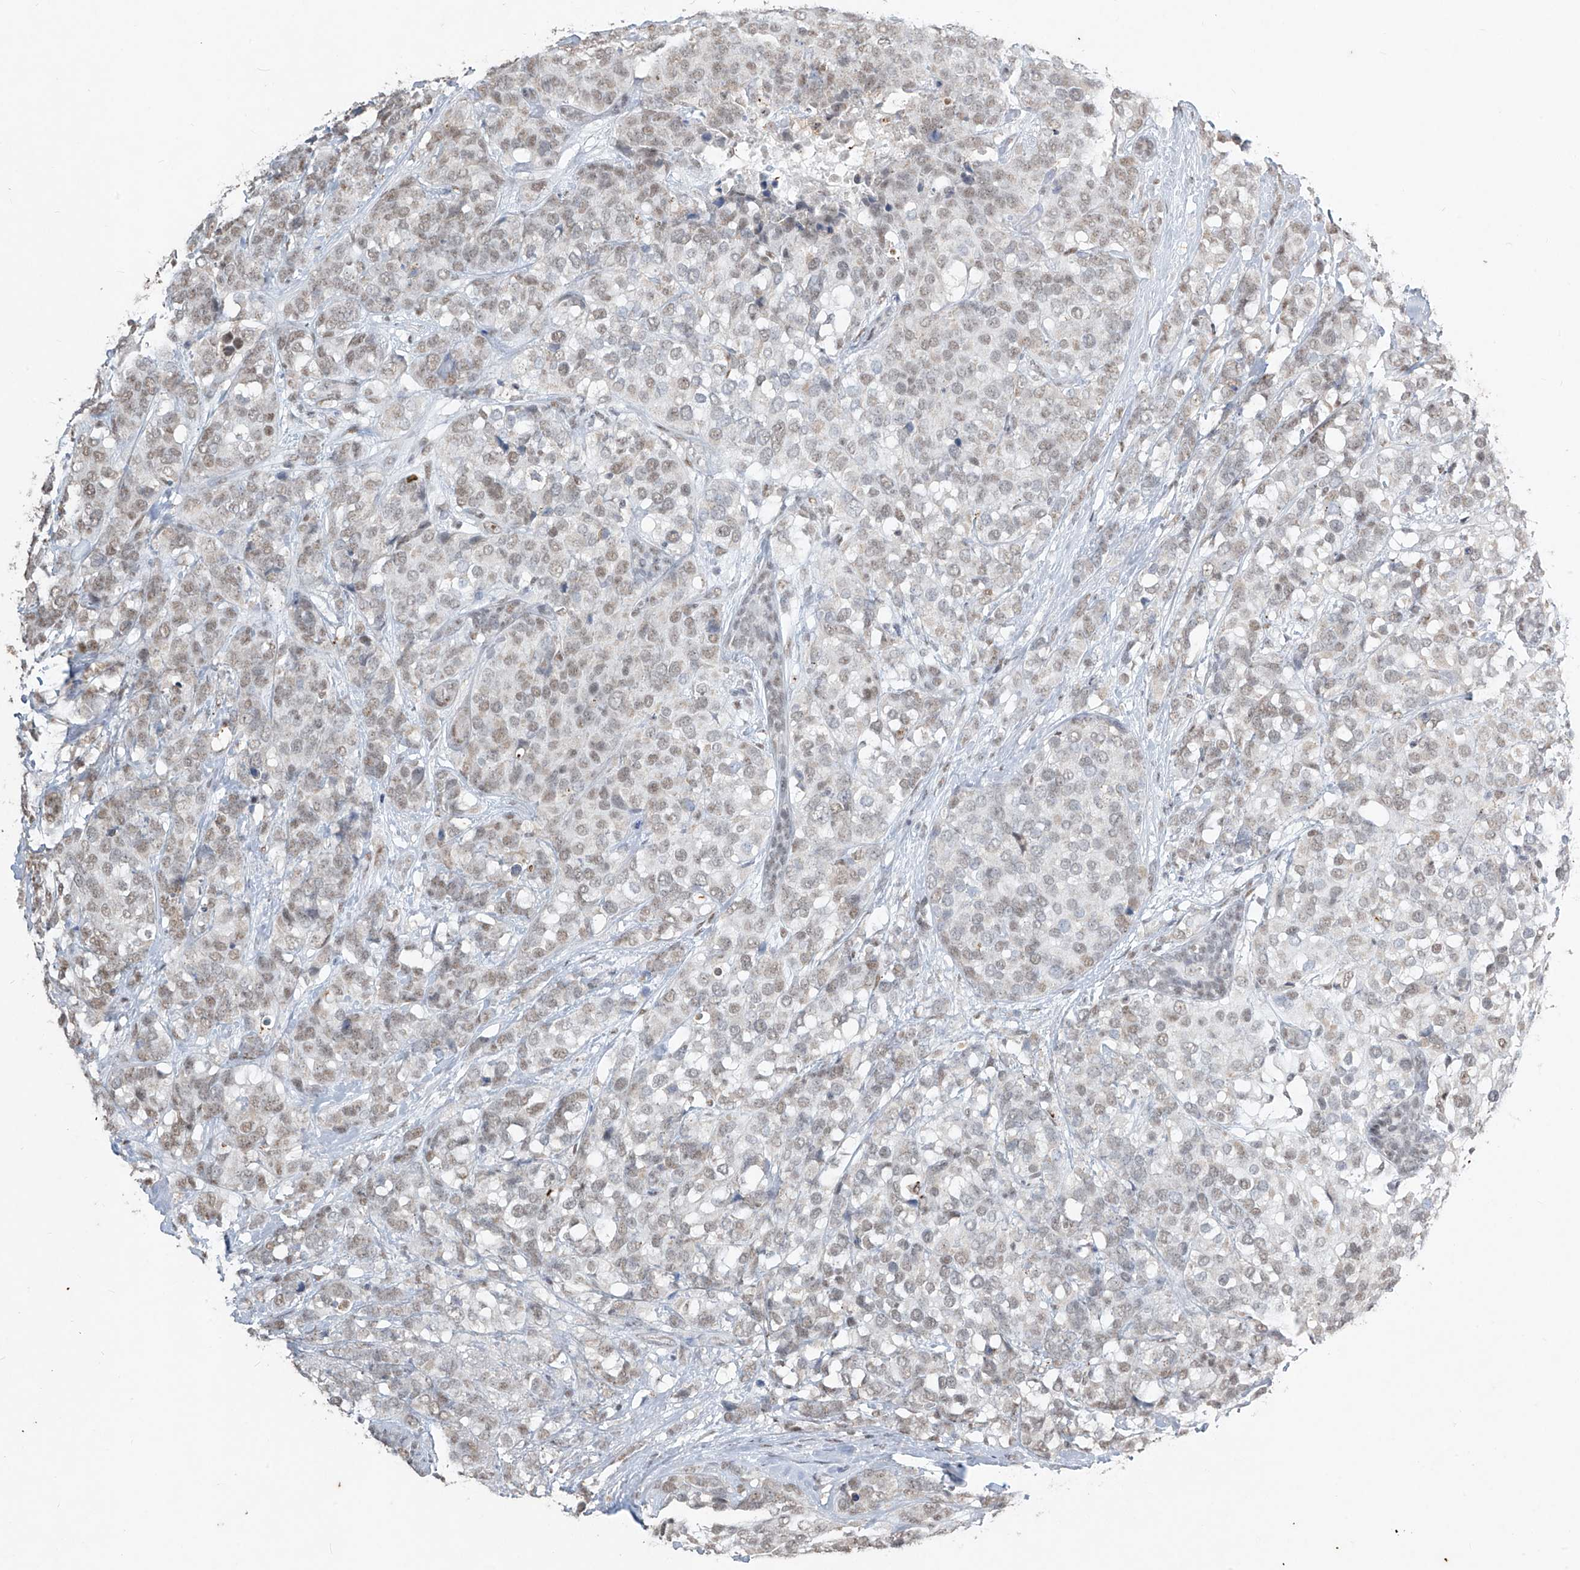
{"staining": {"intensity": "weak", "quantity": "<25%", "location": "nuclear"}, "tissue": "breast cancer", "cell_type": "Tumor cells", "image_type": "cancer", "snomed": [{"axis": "morphology", "description": "Lobular carcinoma"}, {"axis": "topography", "description": "Breast"}], "caption": "Immunohistochemical staining of human breast cancer (lobular carcinoma) displays no significant positivity in tumor cells. The staining was performed using DAB (3,3'-diaminobenzidine) to visualize the protein expression in brown, while the nuclei were stained in blue with hematoxylin (Magnification: 20x).", "gene": "TFEC", "patient": {"sex": "female", "age": 59}}